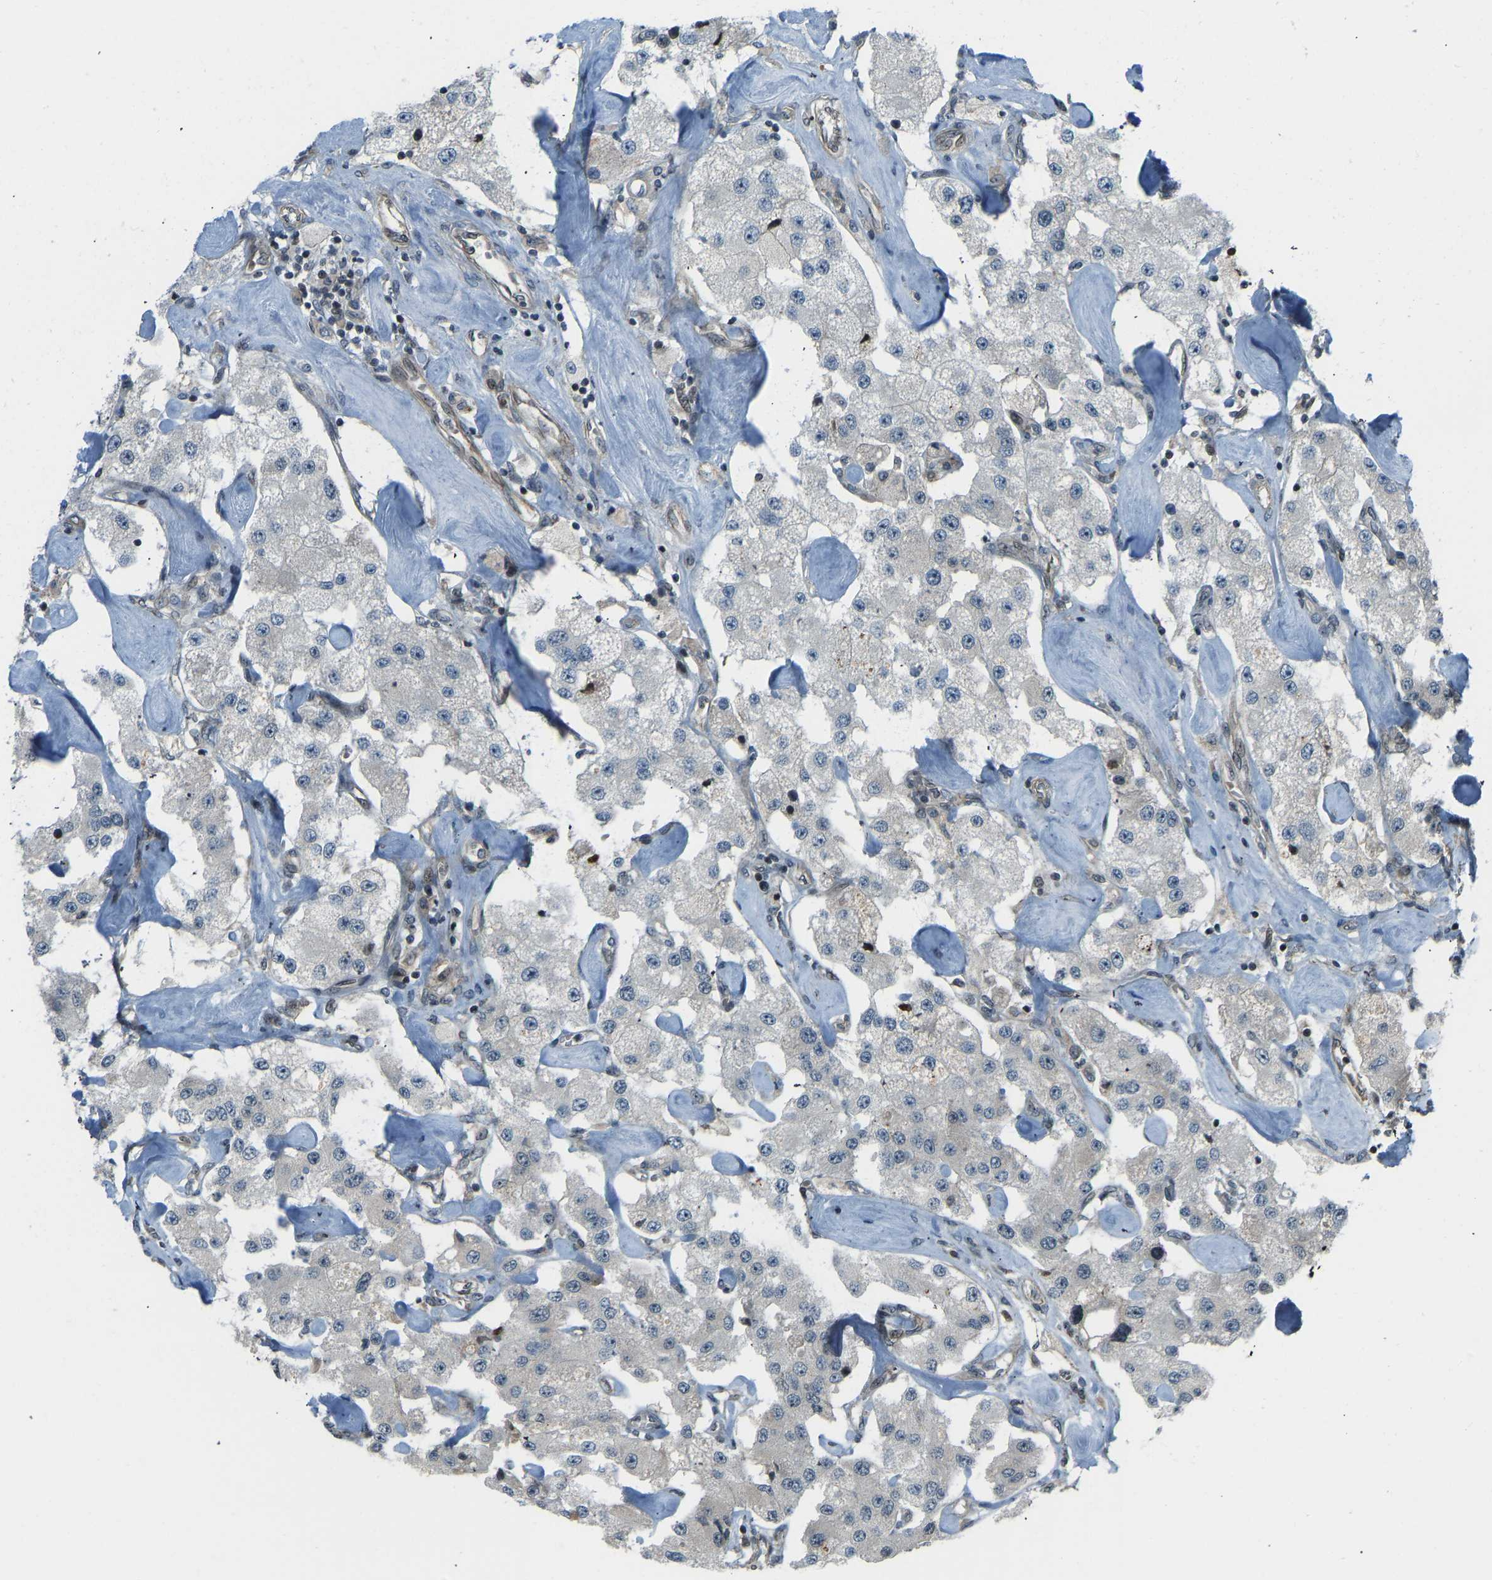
{"staining": {"intensity": "negative", "quantity": "none", "location": "none"}, "tissue": "carcinoid", "cell_type": "Tumor cells", "image_type": "cancer", "snomed": [{"axis": "morphology", "description": "Carcinoid, malignant, NOS"}, {"axis": "topography", "description": "Pancreas"}], "caption": "A histopathology image of carcinoid stained for a protein shows no brown staining in tumor cells. (Brightfield microscopy of DAB immunohistochemistry at high magnification).", "gene": "SVOPL", "patient": {"sex": "male", "age": 41}}